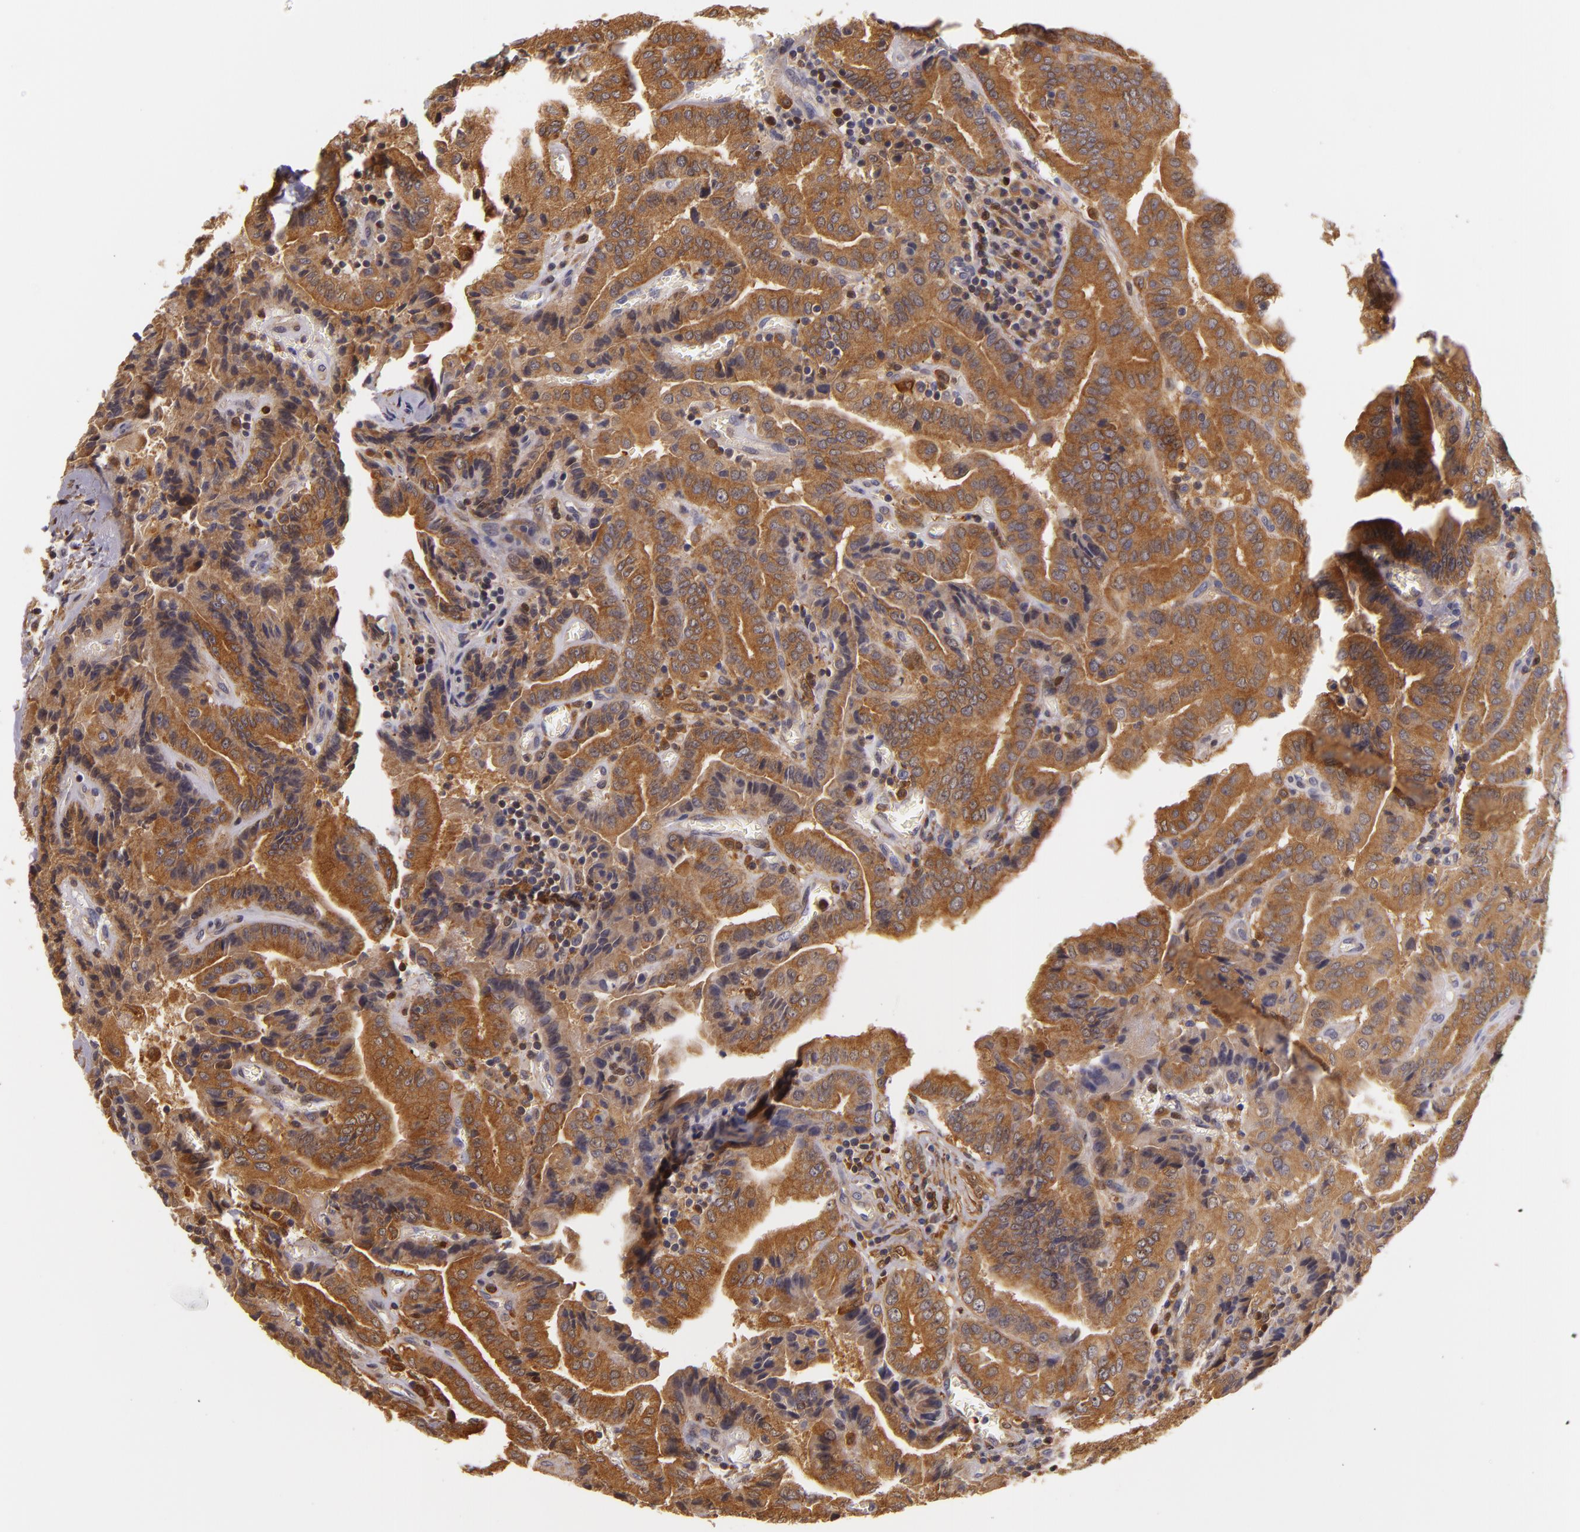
{"staining": {"intensity": "strong", "quantity": ">75%", "location": "cytoplasmic/membranous"}, "tissue": "thyroid cancer", "cell_type": "Tumor cells", "image_type": "cancer", "snomed": [{"axis": "morphology", "description": "Papillary adenocarcinoma, NOS"}, {"axis": "topography", "description": "Thyroid gland"}], "caption": "Protein staining of thyroid cancer (papillary adenocarcinoma) tissue shows strong cytoplasmic/membranous positivity in approximately >75% of tumor cells.", "gene": "TOM1", "patient": {"sex": "female", "age": 71}}